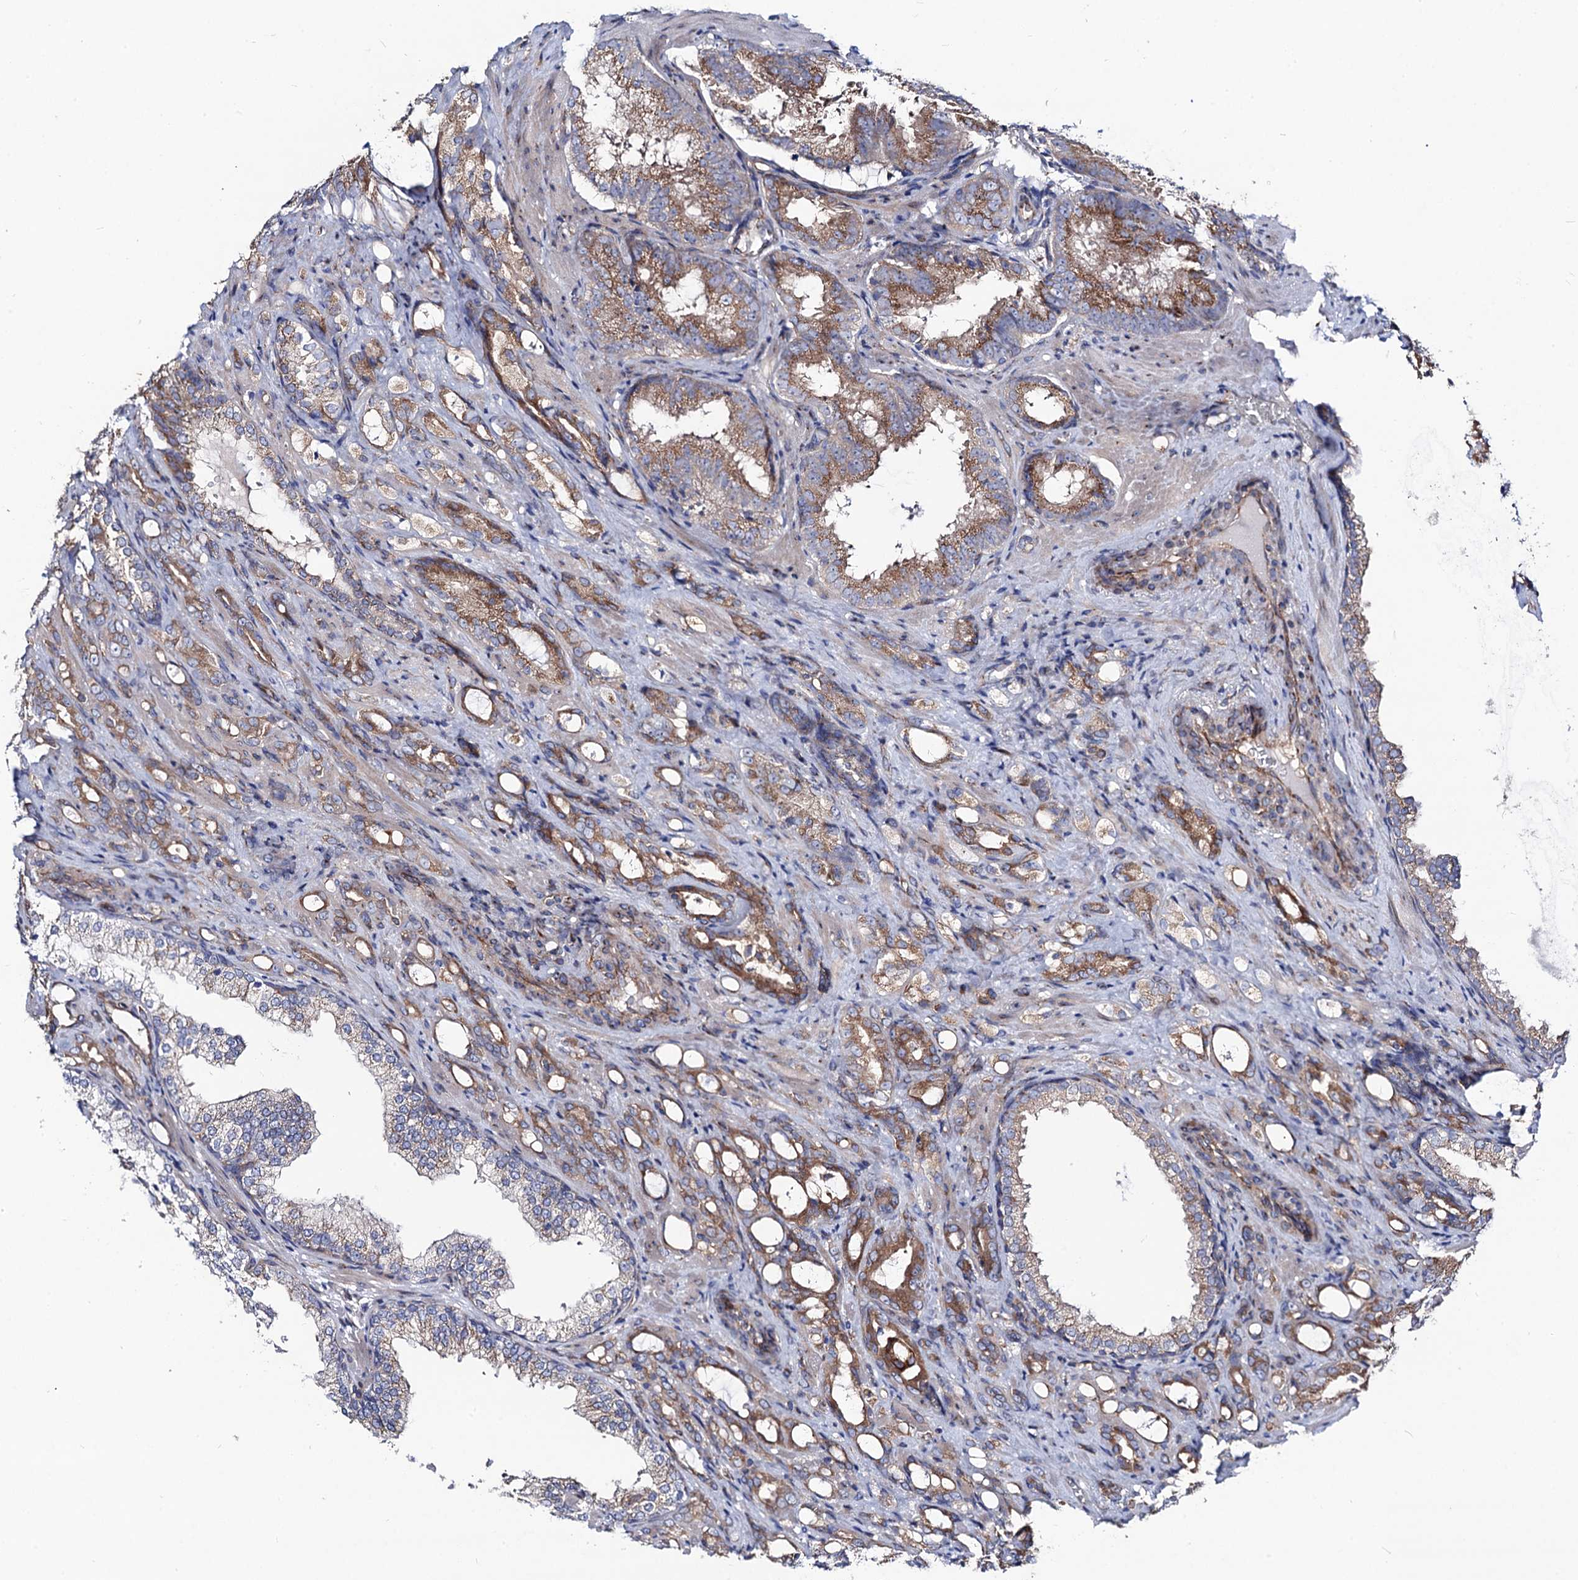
{"staining": {"intensity": "moderate", "quantity": "<25%", "location": "cytoplasmic/membranous"}, "tissue": "prostate cancer", "cell_type": "Tumor cells", "image_type": "cancer", "snomed": [{"axis": "morphology", "description": "Adenocarcinoma, High grade"}, {"axis": "topography", "description": "Prostate"}], "caption": "An image showing moderate cytoplasmic/membranous staining in approximately <25% of tumor cells in prostate cancer (high-grade adenocarcinoma), as visualized by brown immunohistochemical staining.", "gene": "DYDC1", "patient": {"sex": "male", "age": 72}}